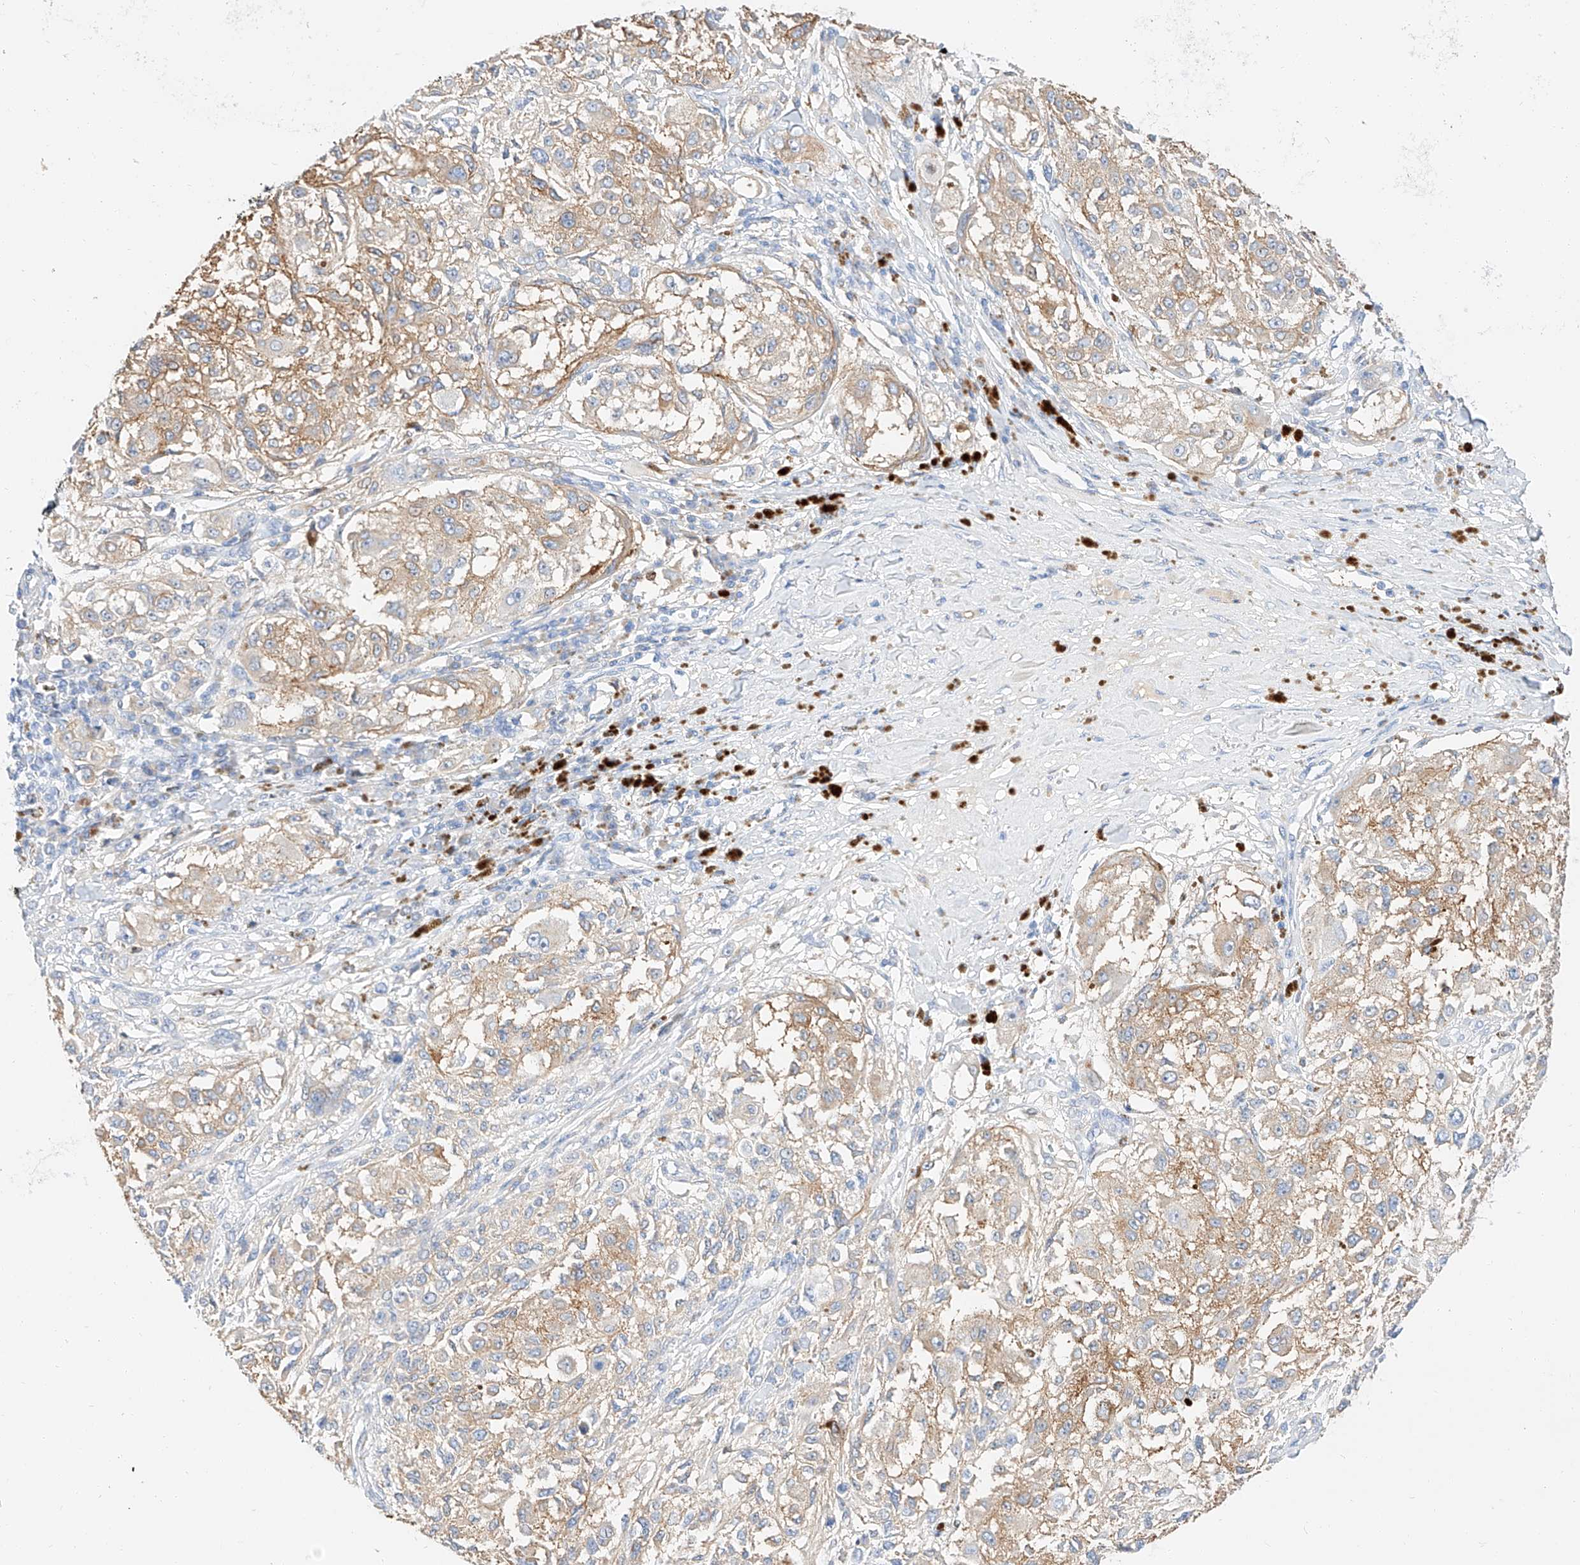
{"staining": {"intensity": "weak", "quantity": ">75%", "location": "cytoplasmic/membranous"}, "tissue": "melanoma", "cell_type": "Tumor cells", "image_type": "cancer", "snomed": [{"axis": "morphology", "description": "Necrosis, NOS"}, {"axis": "morphology", "description": "Malignant melanoma, NOS"}, {"axis": "topography", "description": "Skin"}], "caption": "A brown stain highlights weak cytoplasmic/membranous expression of a protein in malignant melanoma tumor cells. (brown staining indicates protein expression, while blue staining denotes nuclei).", "gene": "MAP7", "patient": {"sex": "female", "age": 87}}